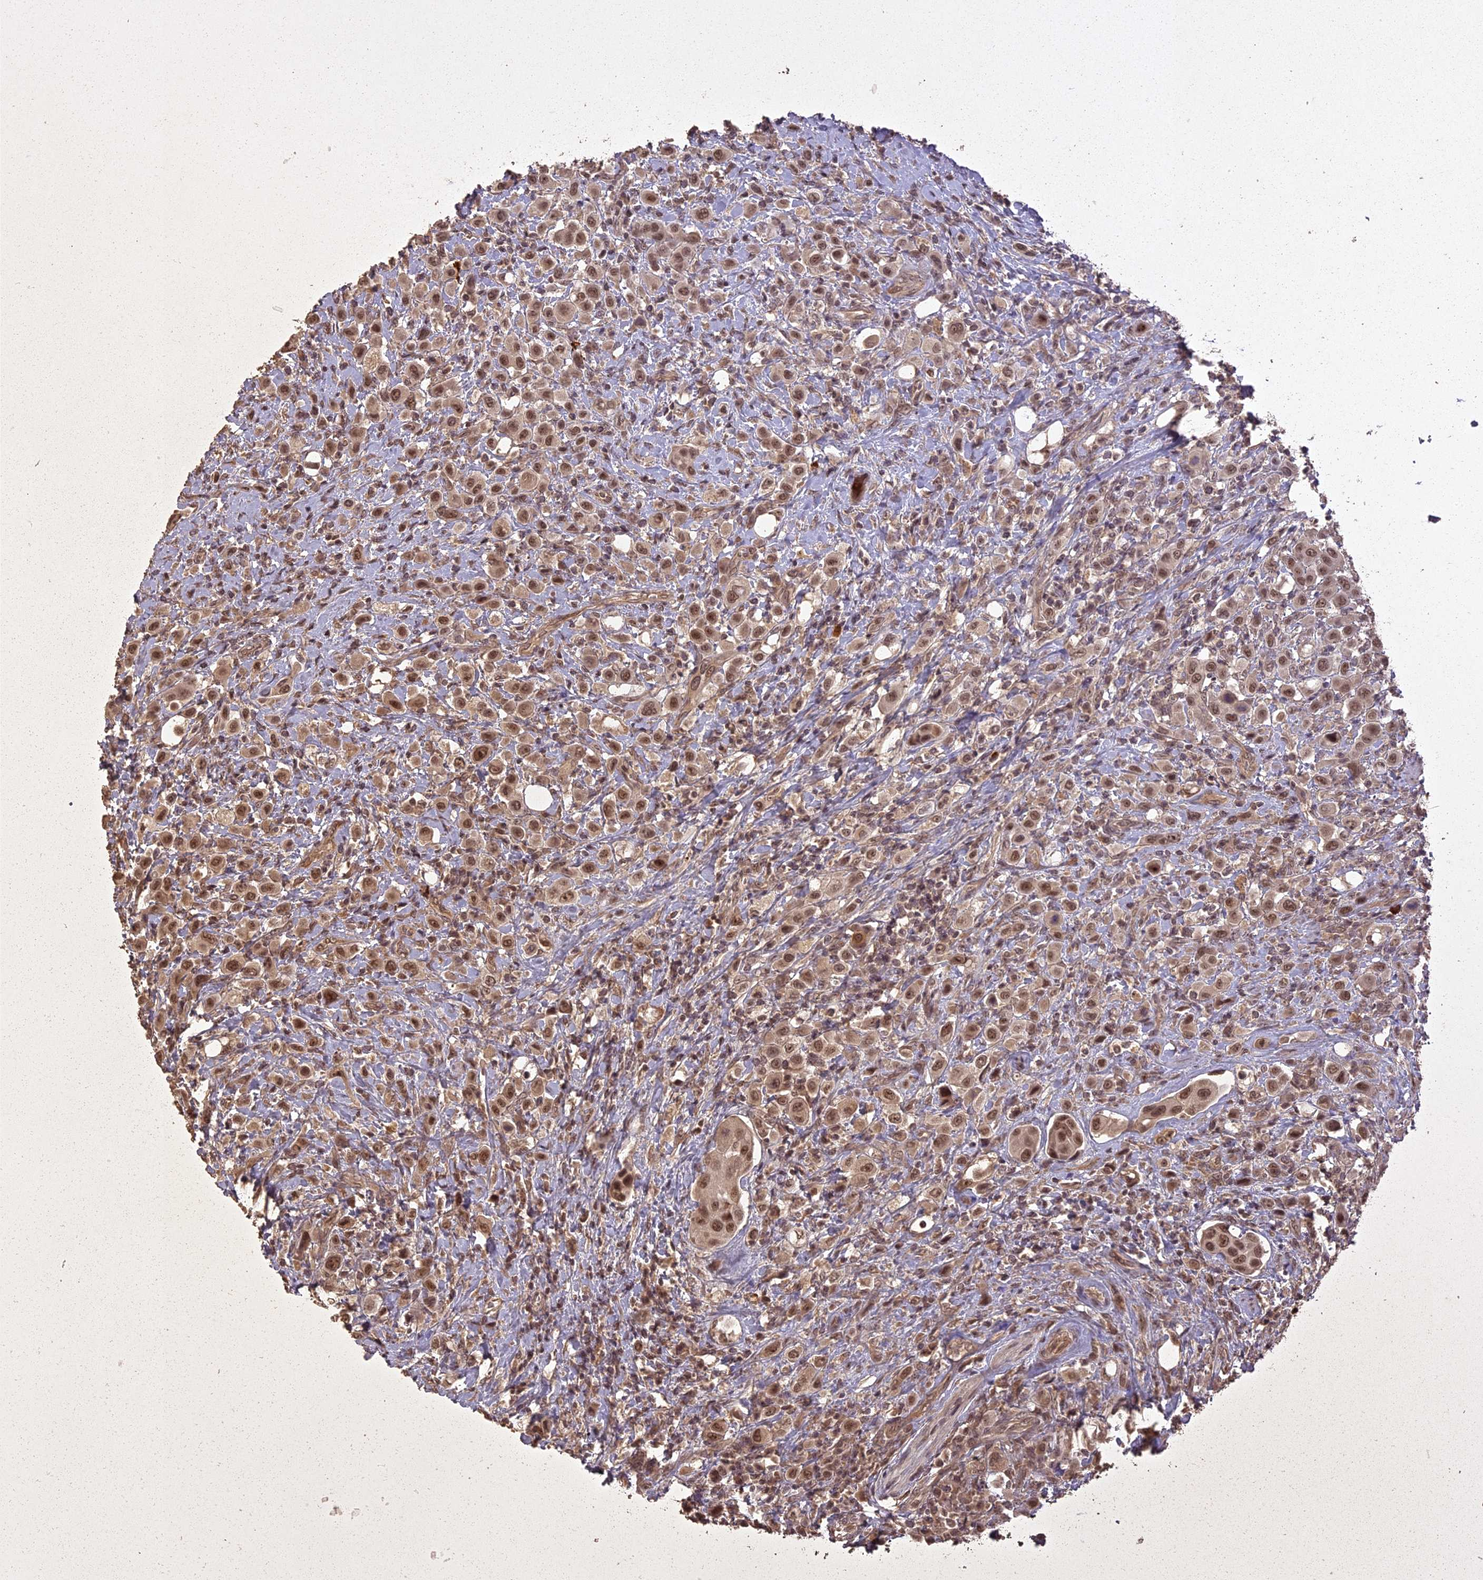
{"staining": {"intensity": "moderate", "quantity": ">75%", "location": "nuclear"}, "tissue": "urothelial cancer", "cell_type": "Tumor cells", "image_type": "cancer", "snomed": [{"axis": "morphology", "description": "Urothelial carcinoma, High grade"}, {"axis": "topography", "description": "Urinary bladder"}], "caption": "Tumor cells demonstrate medium levels of moderate nuclear expression in about >75% of cells in urothelial cancer. (brown staining indicates protein expression, while blue staining denotes nuclei).", "gene": "LIN37", "patient": {"sex": "male", "age": 50}}